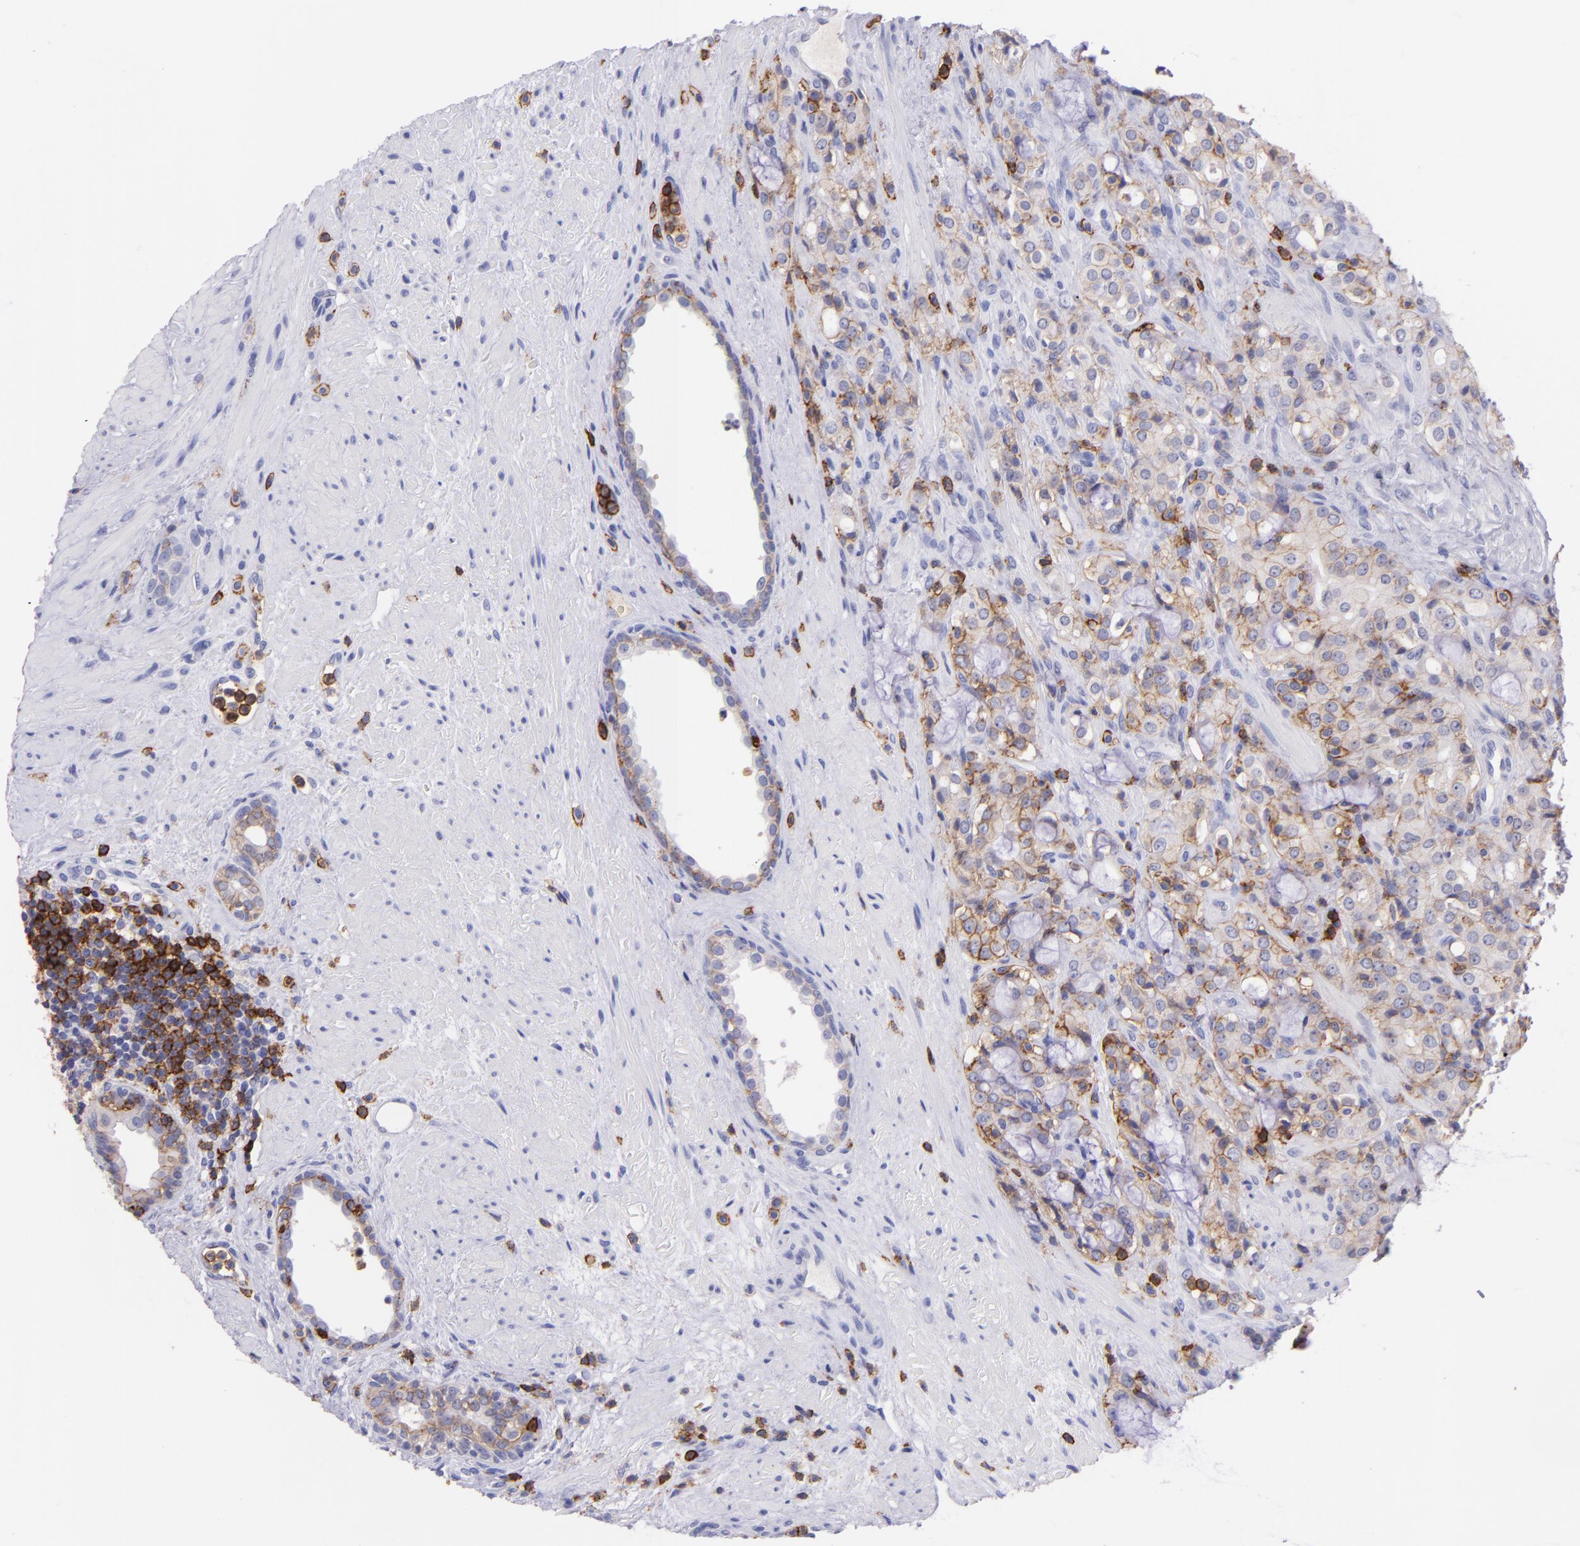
{"staining": {"intensity": "weak", "quantity": "25%-75%", "location": "cytoplasmic/membranous"}, "tissue": "prostate cancer", "cell_type": "Tumor cells", "image_type": "cancer", "snomed": [{"axis": "morphology", "description": "Adenocarcinoma, High grade"}, {"axis": "topography", "description": "Prostate"}], "caption": "Immunohistochemical staining of high-grade adenocarcinoma (prostate) shows low levels of weak cytoplasmic/membranous positivity in about 25%-75% of tumor cells.", "gene": "SPN", "patient": {"sex": "male", "age": 72}}